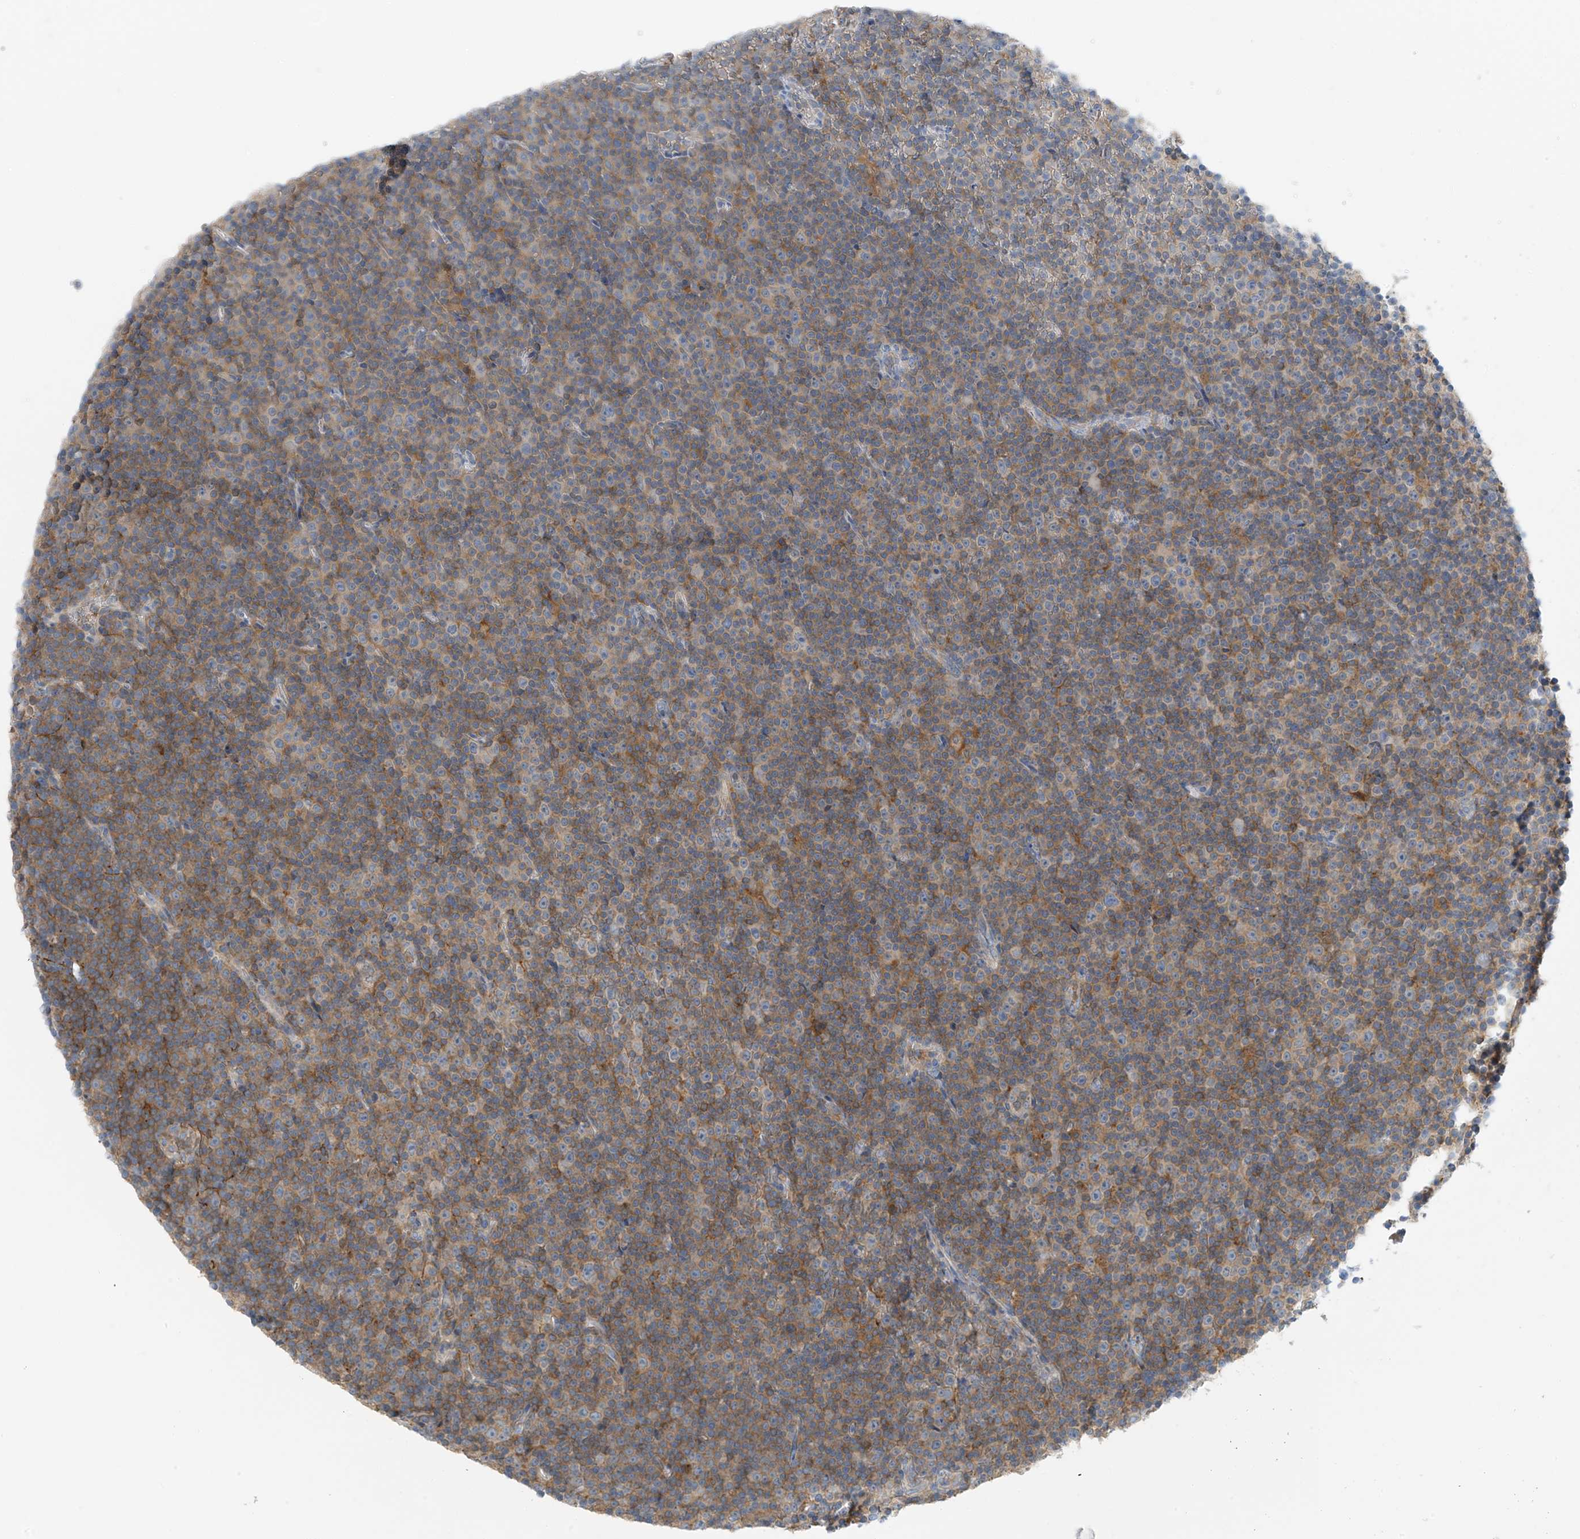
{"staining": {"intensity": "negative", "quantity": "none", "location": "none"}, "tissue": "lymphoma", "cell_type": "Tumor cells", "image_type": "cancer", "snomed": [{"axis": "morphology", "description": "Malignant lymphoma, non-Hodgkin's type, Low grade"}, {"axis": "topography", "description": "Lymph node"}], "caption": "High magnification brightfield microscopy of low-grade malignant lymphoma, non-Hodgkin's type stained with DAB (brown) and counterstained with hematoxylin (blue): tumor cells show no significant positivity.", "gene": "NALCN", "patient": {"sex": "female", "age": 67}}